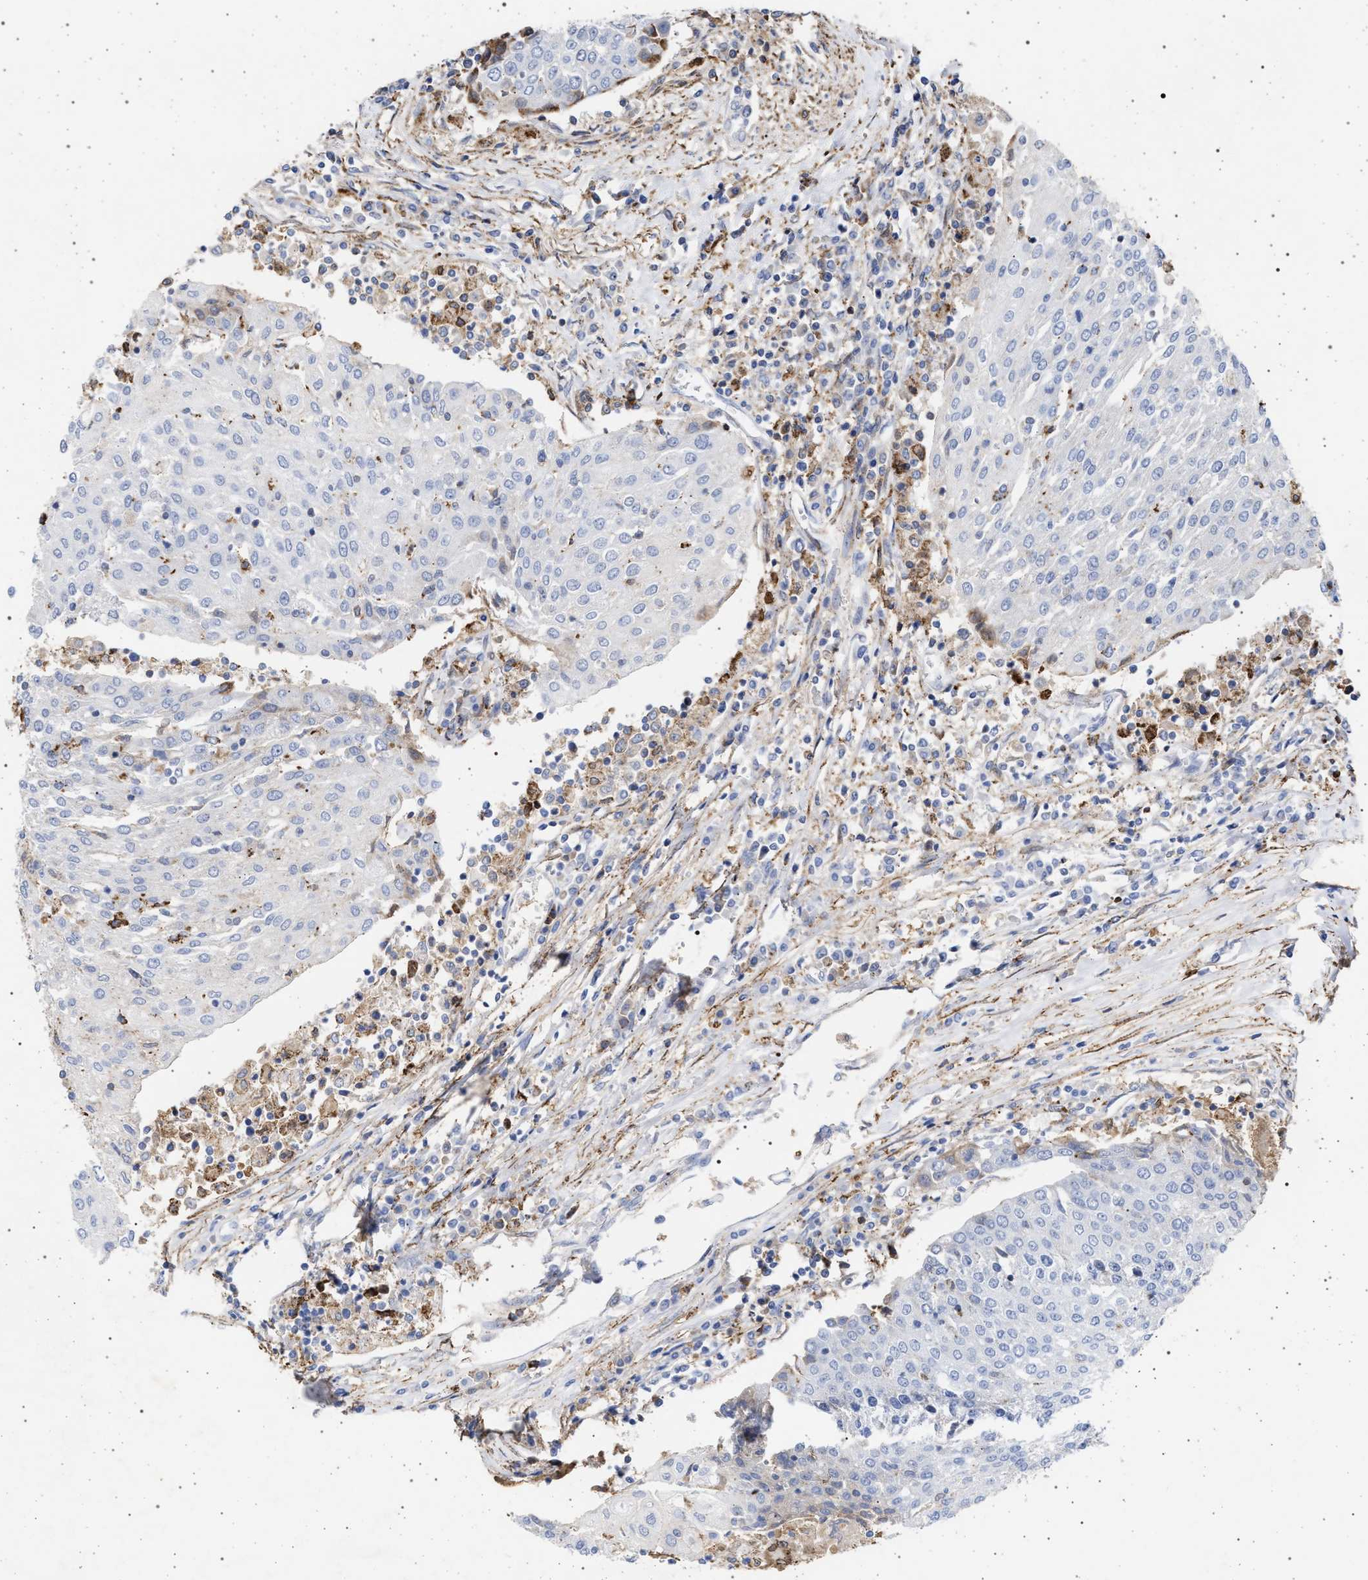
{"staining": {"intensity": "negative", "quantity": "none", "location": "none"}, "tissue": "urothelial cancer", "cell_type": "Tumor cells", "image_type": "cancer", "snomed": [{"axis": "morphology", "description": "Urothelial carcinoma, High grade"}, {"axis": "topography", "description": "Urinary bladder"}], "caption": "Urothelial carcinoma (high-grade) was stained to show a protein in brown. There is no significant staining in tumor cells. Nuclei are stained in blue.", "gene": "PLG", "patient": {"sex": "female", "age": 85}}